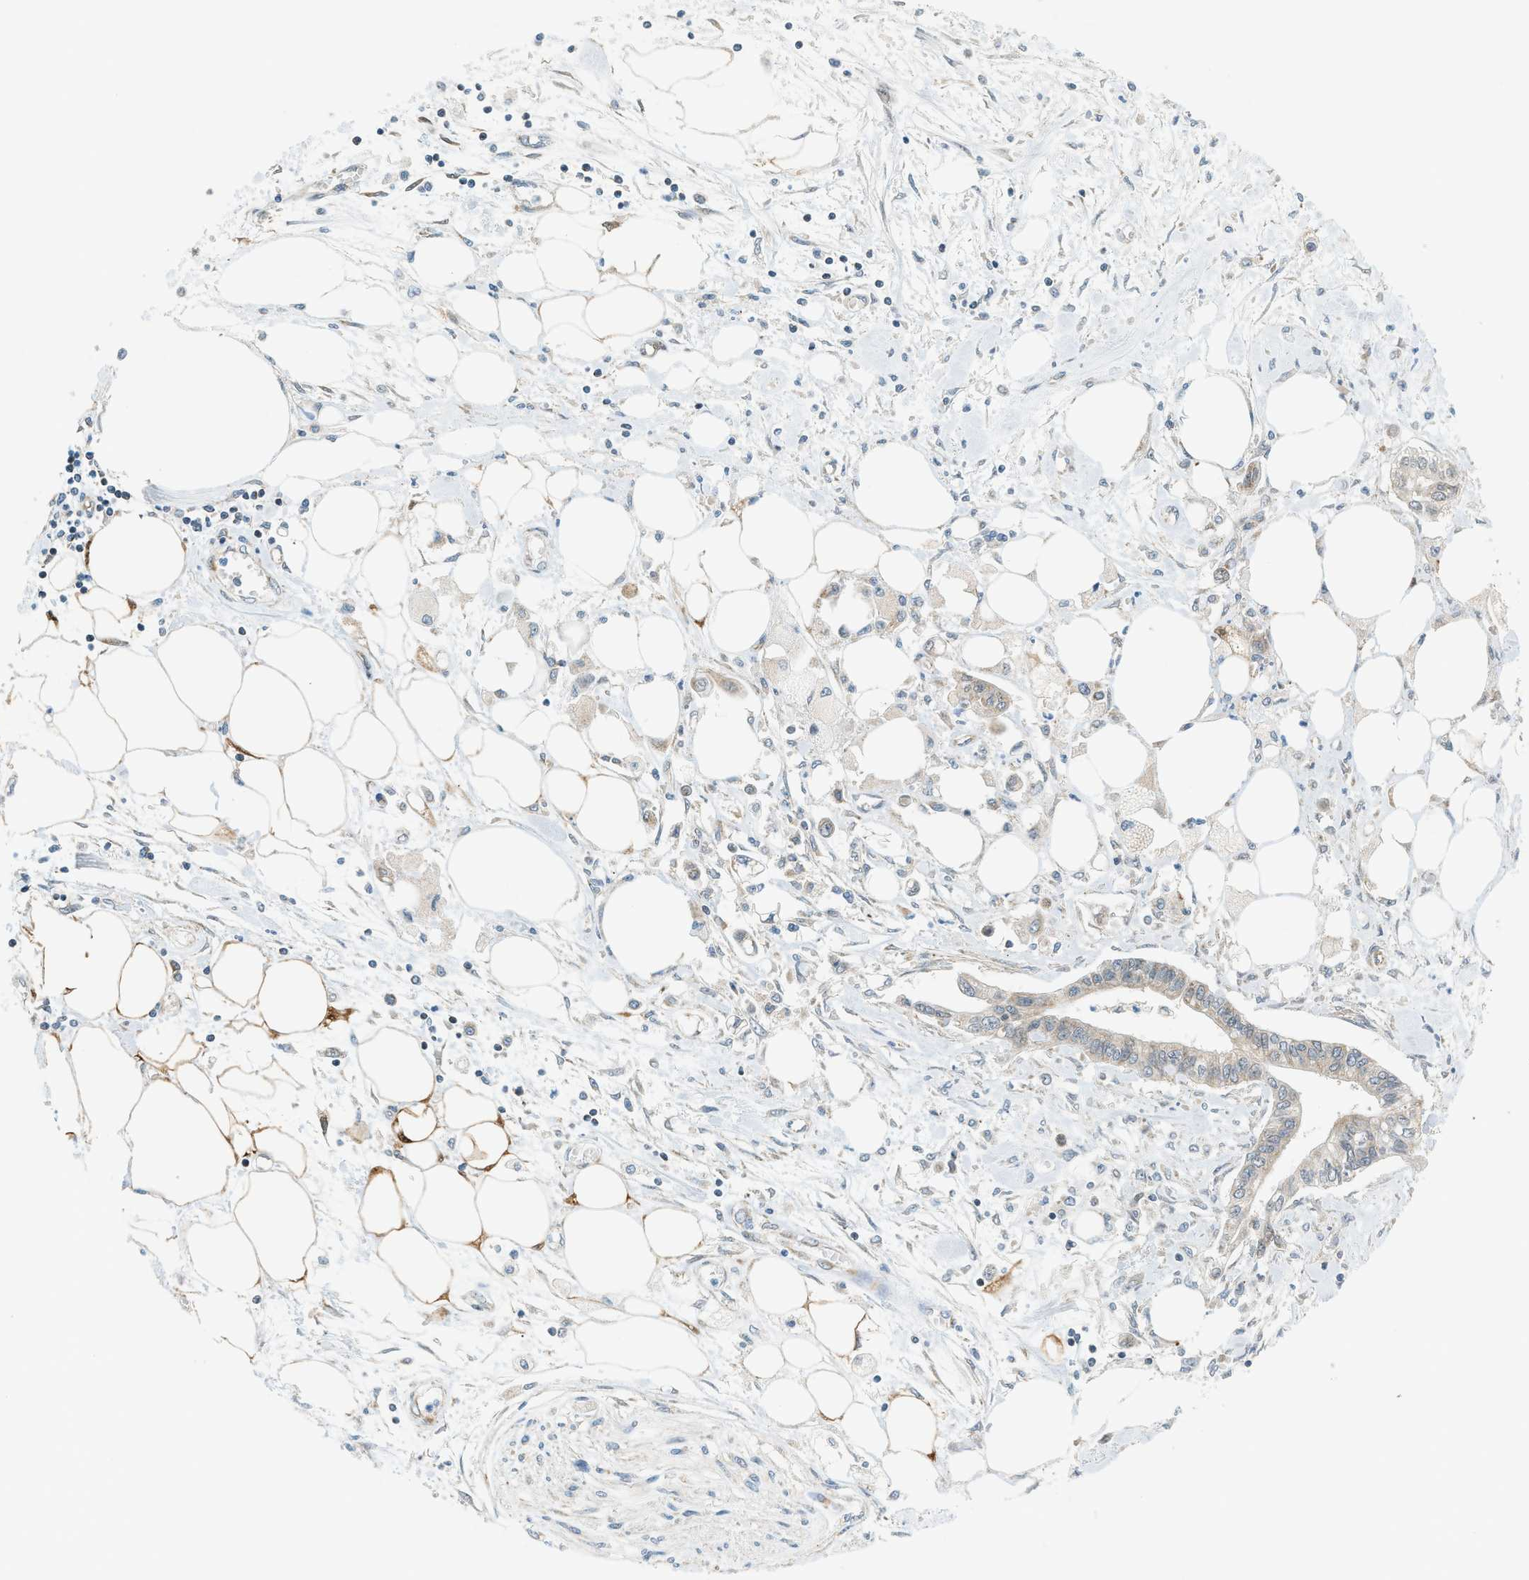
{"staining": {"intensity": "moderate", "quantity": "25%-75%", "location": "cytoplasmic/membranous"}, "tissue": "pancreatic cancer", "cell_type": "Tumor cells", "image_type": "cancer", "snomed": [{"axis": "morphology", "description": "Adenocarcinoma, NOS"}, {"axis": "topography", "description": "Pancreas"}], "caption": "IHC (DAB (3,3'-diaminobenzidine)) staining of pancreatic cancer (adenocarcinoma) shows moderate cytoplasmic/membranous protein expression in approximately 25%-75% of tumor cells. The staining was performed using DAB to visualize the protein expression in brown, while the nuclei were stained in blue with hematoxylin (Magnification: 20x).", "gene": "PIGG", "patient": {"sex": "female", "age": 77}}